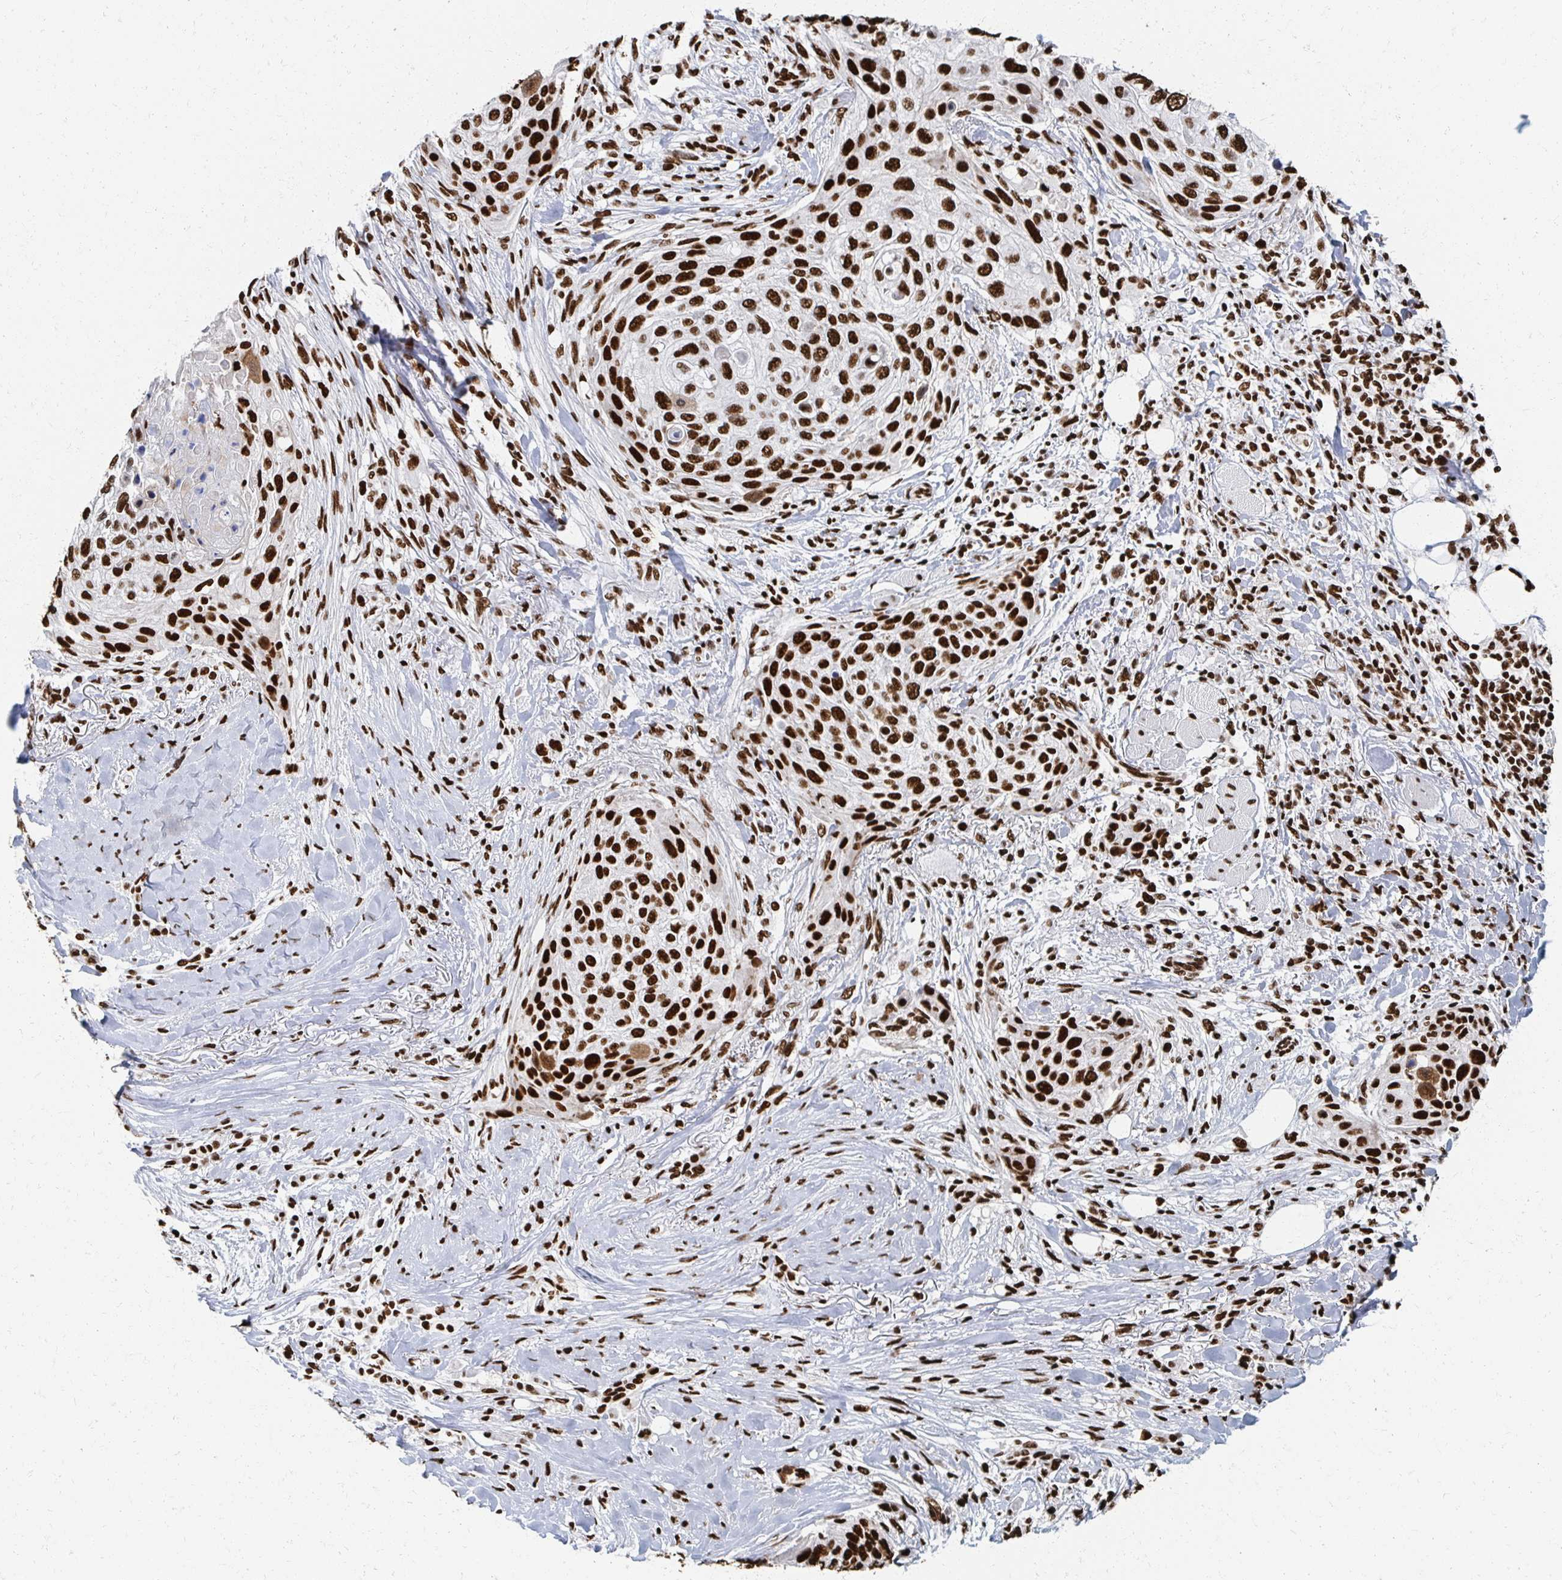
{"staining": {"intensity": "strong", "quantity": ">75%", "location": "nuclear"}, "tissue": "skin cancer", "cell_type": "Tumor cells", "image_type": "cancer", "snomed": [{"axis": "morphology", "description": "Squamous cell carcinoma, NOS"}, {"axis": "topography", "description": "Skin"}], "caption": "Skin cancer (squamous cell carcinoma) stained with immunohistochemistry reveals strong nuclear positivity in approximately >75% of tumor cells.", "gene": "RBBP7", "patient": {"sex": "female", "age": 87}}